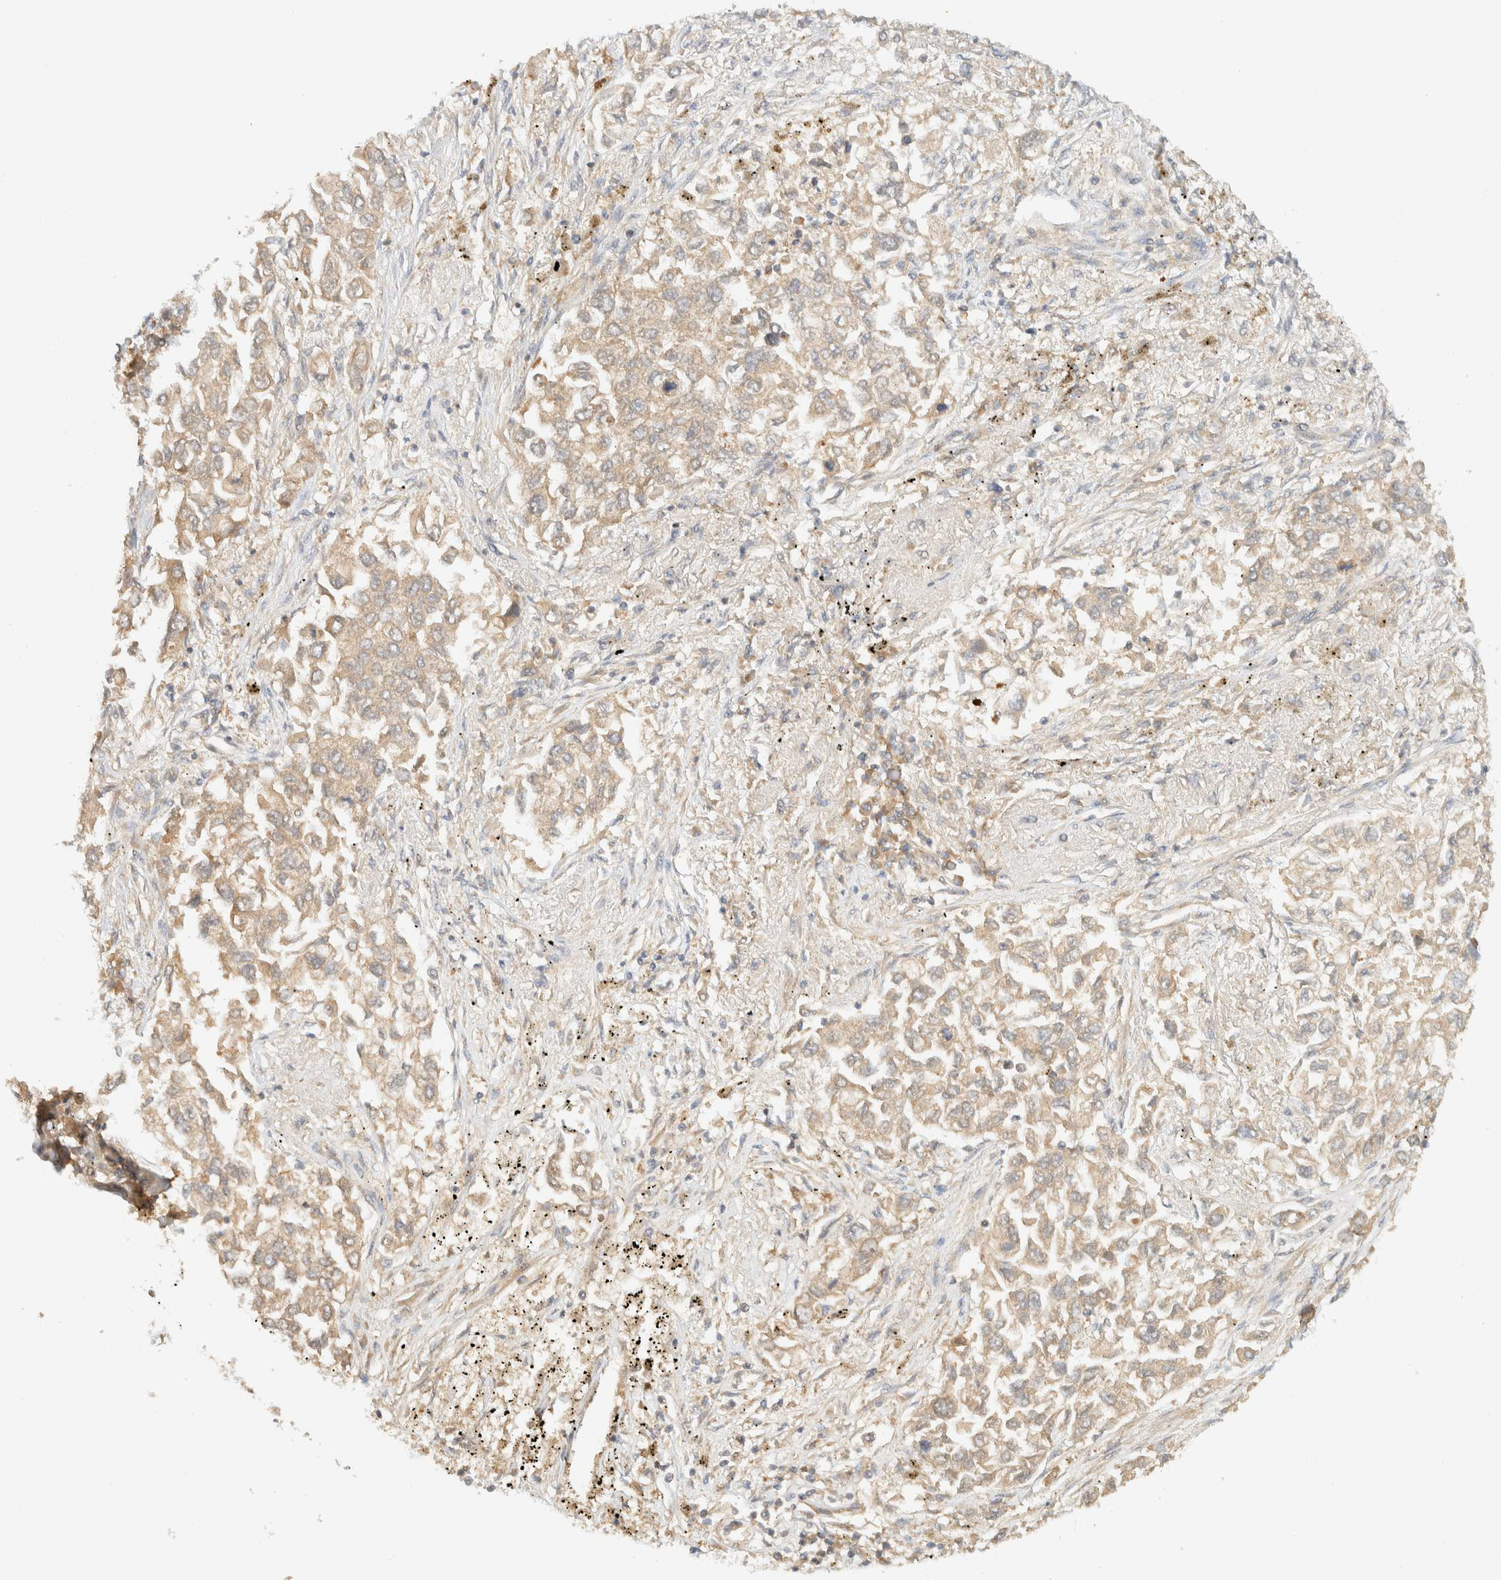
{"staining": {"intensity": "weak", "quantity": ">75%", "location": "cytoplasmic/membranous"}, "tissue": "lung cancer", "cell_type": "Tumor cells", "image_type": "cancer", "snomed": [{"axis": "morphology", "description": "Inflammation, NOS"}, {"axis": "morphology", "description": "Adenocarcinoma, NOS"}, {"axis": "topography", "description": "Lung"}], "caption": "Tumor cells exhibit weak cytoplasmic/membranous expression in about >75% of cells in lung cancer (adenocarcinoma). Nuclei are stained in blue.", "gene": "ZBTB34", "patient": {"sex": "male", "age": 63}}